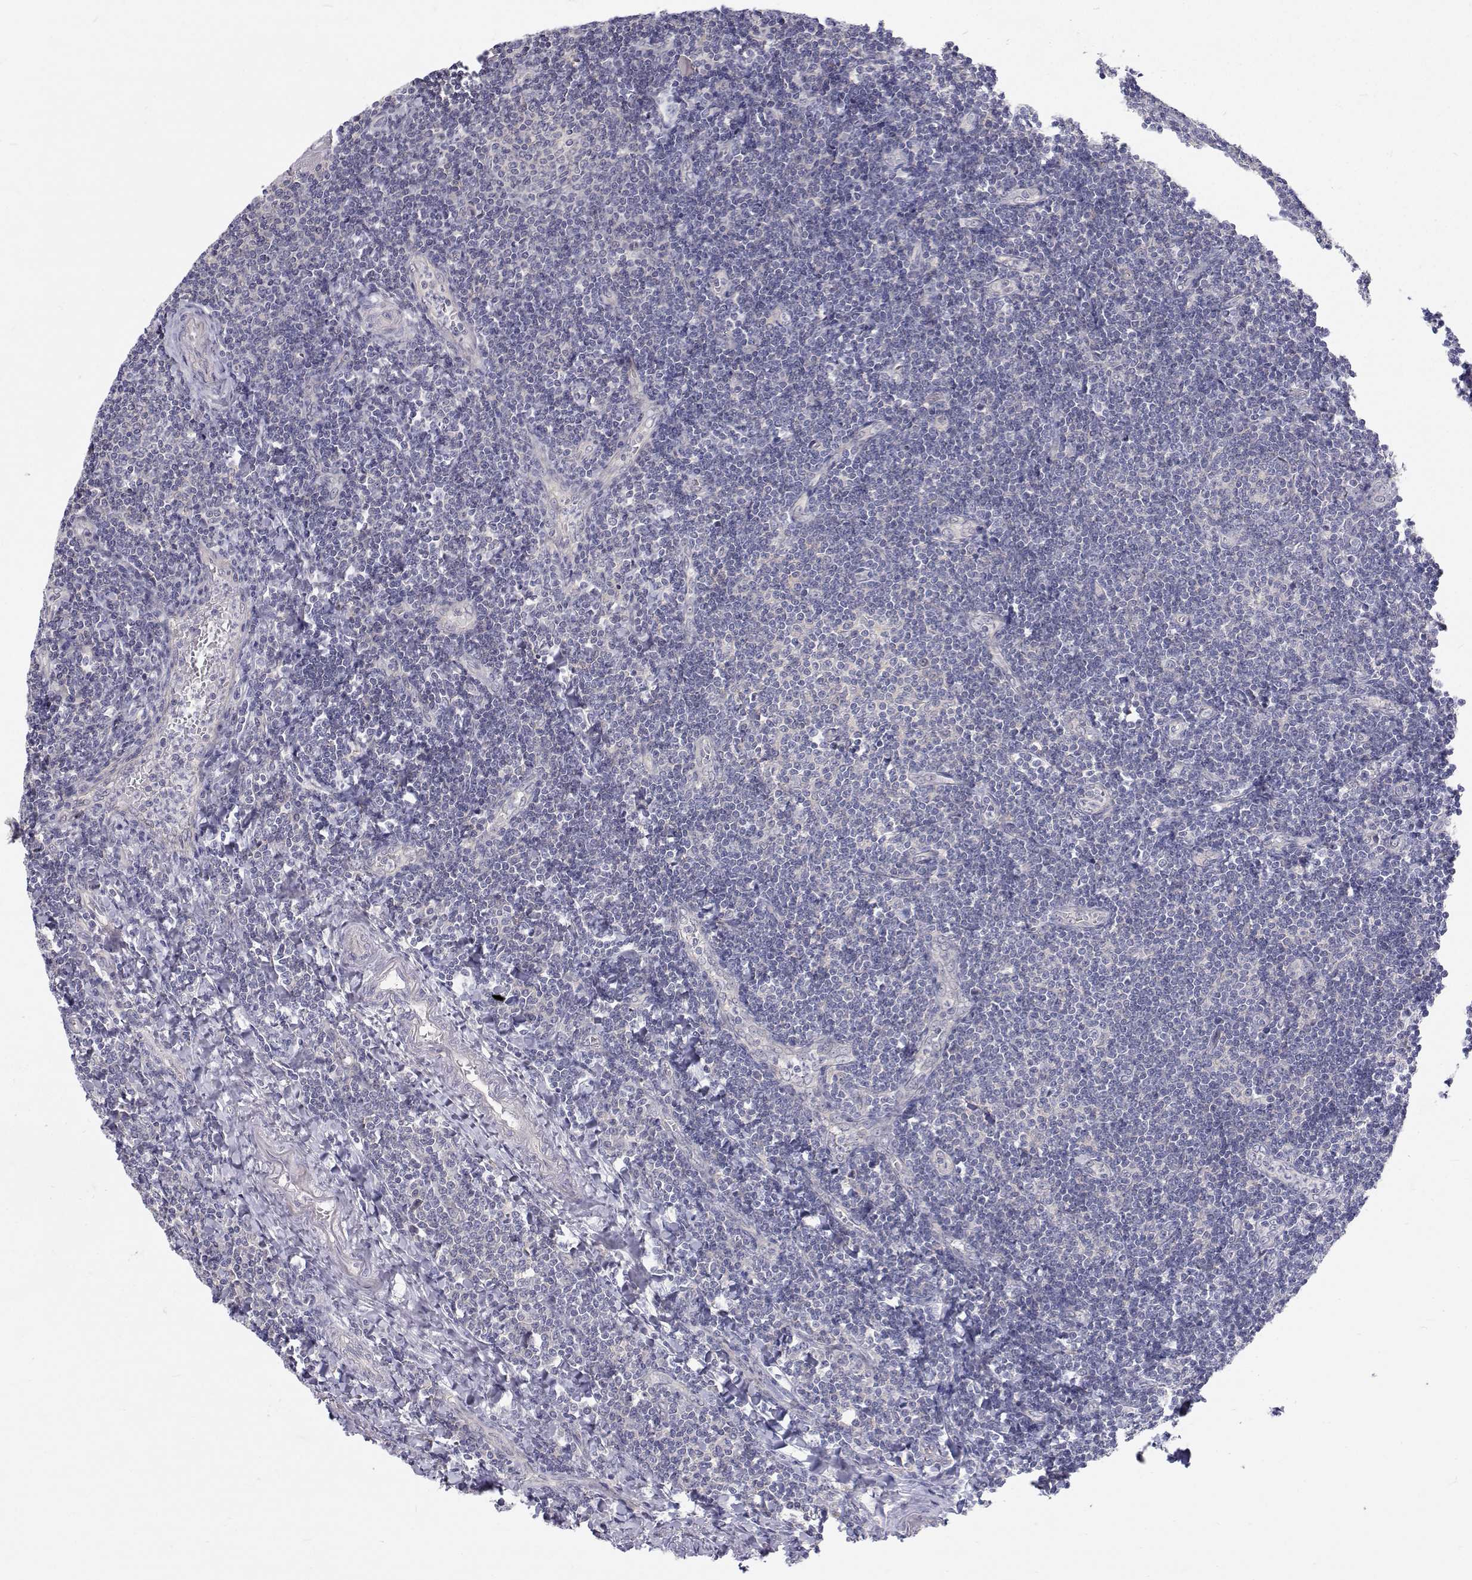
{"staining": {"intensity": "negative", "quantity": "none", "location": "none"}, "tissue": "tonsil", "cell_type": "Germinal center cells", "image_type": "normal", "snomed": [{"axis": "morphology", "description": "Normal tissue, NOS"}, {"axis": "morphology", "description": "Inflammation, NOS"}, {"axis": "topography", "description": "Tonsil"}], "caption": "A high-resolution photomicrograph shows immunohistochemistry (IHC) staining of unremarkable tonsil, which exhibits no significant staining in germinal center cells. (Brightfield microscopy of DAB immunohistochemistry at high magnification).", "gene": "MYPN", "patient": {"sex": "female", "age": 31}}